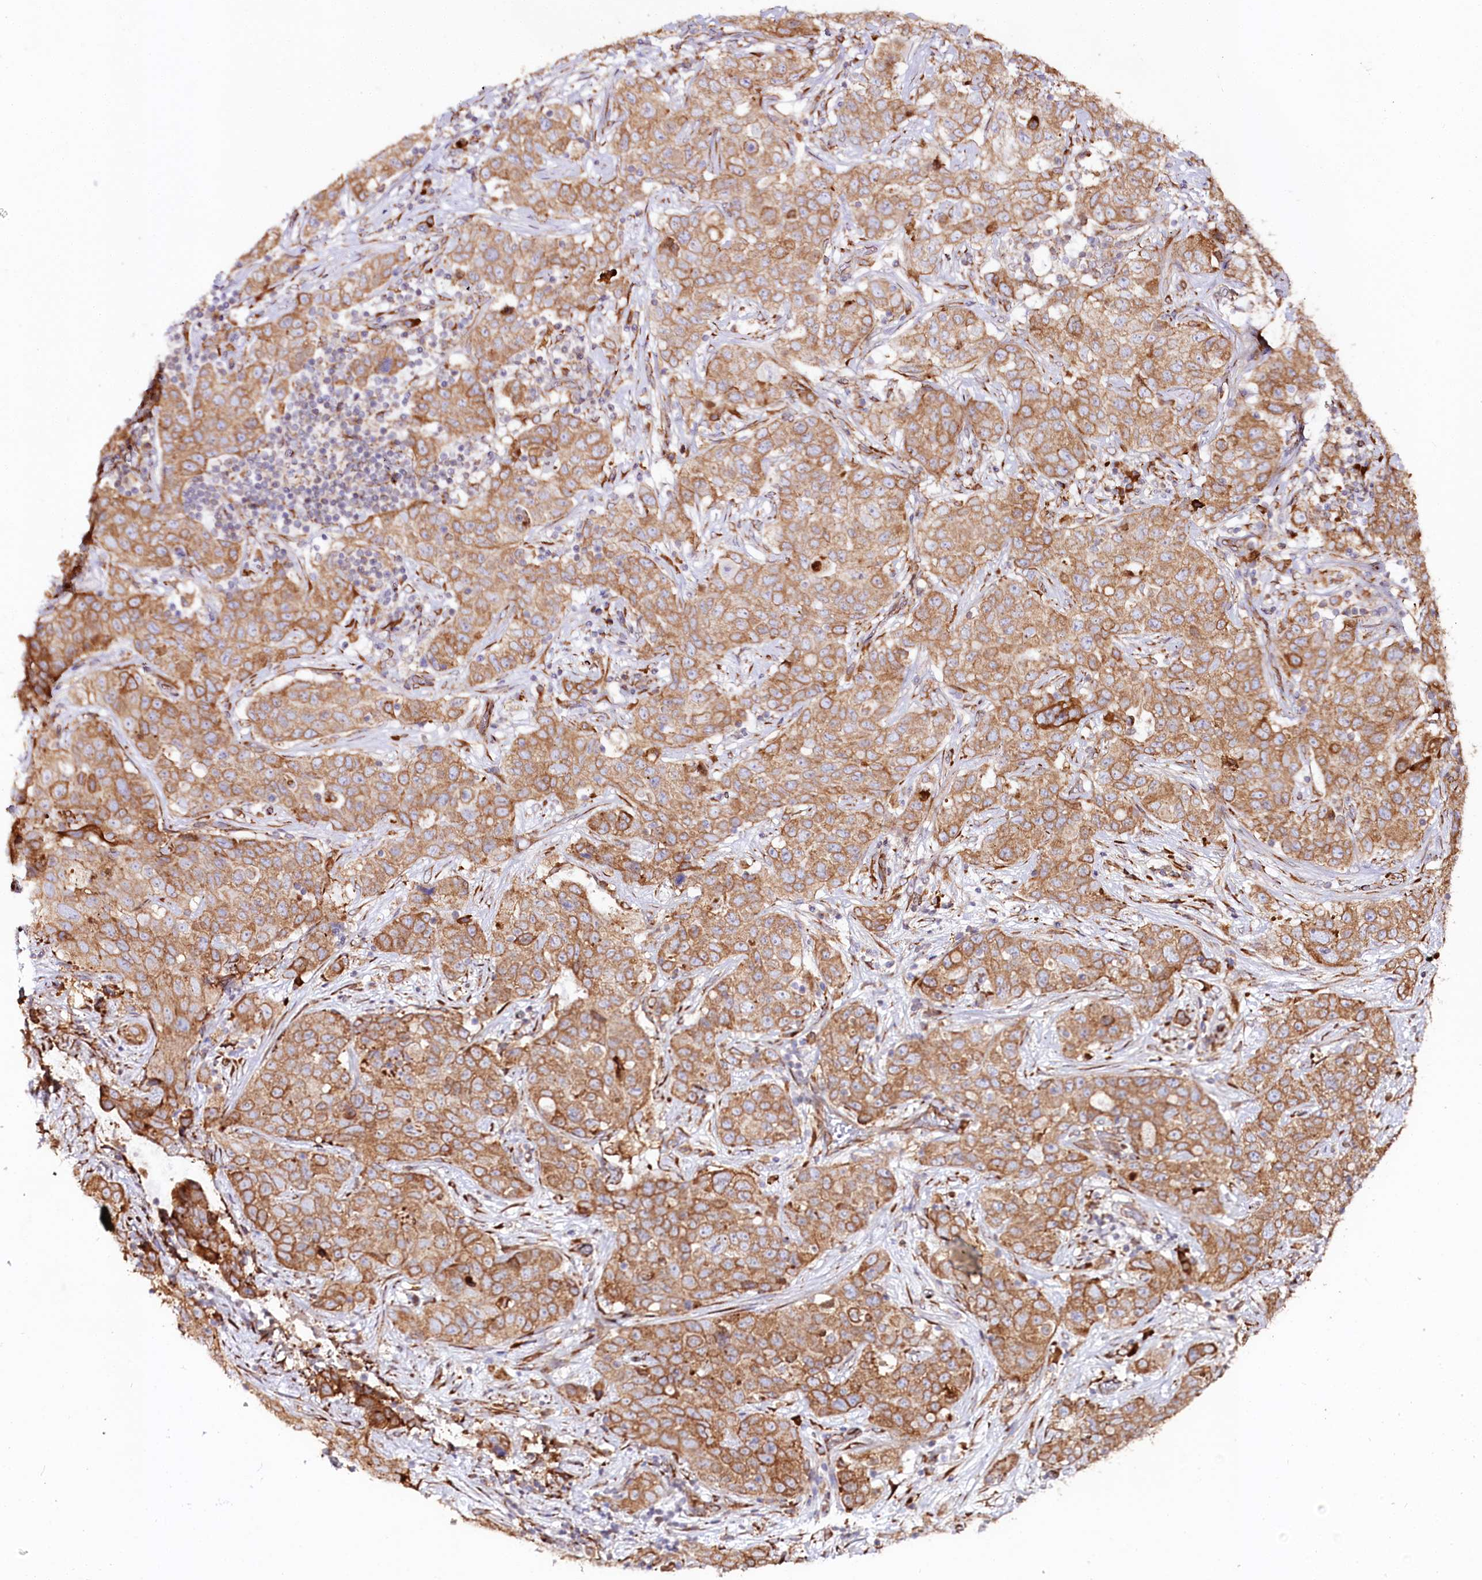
{"staining": {"intensity": "moderate", "quantity": ">75%", "location": "cytoplasmic/membranous"}, "tissue": "stomach cancer", "cell_type": "Tumor cells", "image_type": "cancer", "snomed": [{"axis": "morphology", "description": "Normal tissue, NOS"}, {"axis": "morphology", "description": "Adenocarcinoma, NOS"}, {"axis": "topography", "description": "Lymph node"}, {"axis": "topography", "description": "Stomach"}], "caption": "Tumor cells reveal moderate cytoplasmic/membranous positivity in approximately >75% of cells in stomach cancer.", "gene": "CNPY2", "patient": {"sex": "male", "age": 48}}